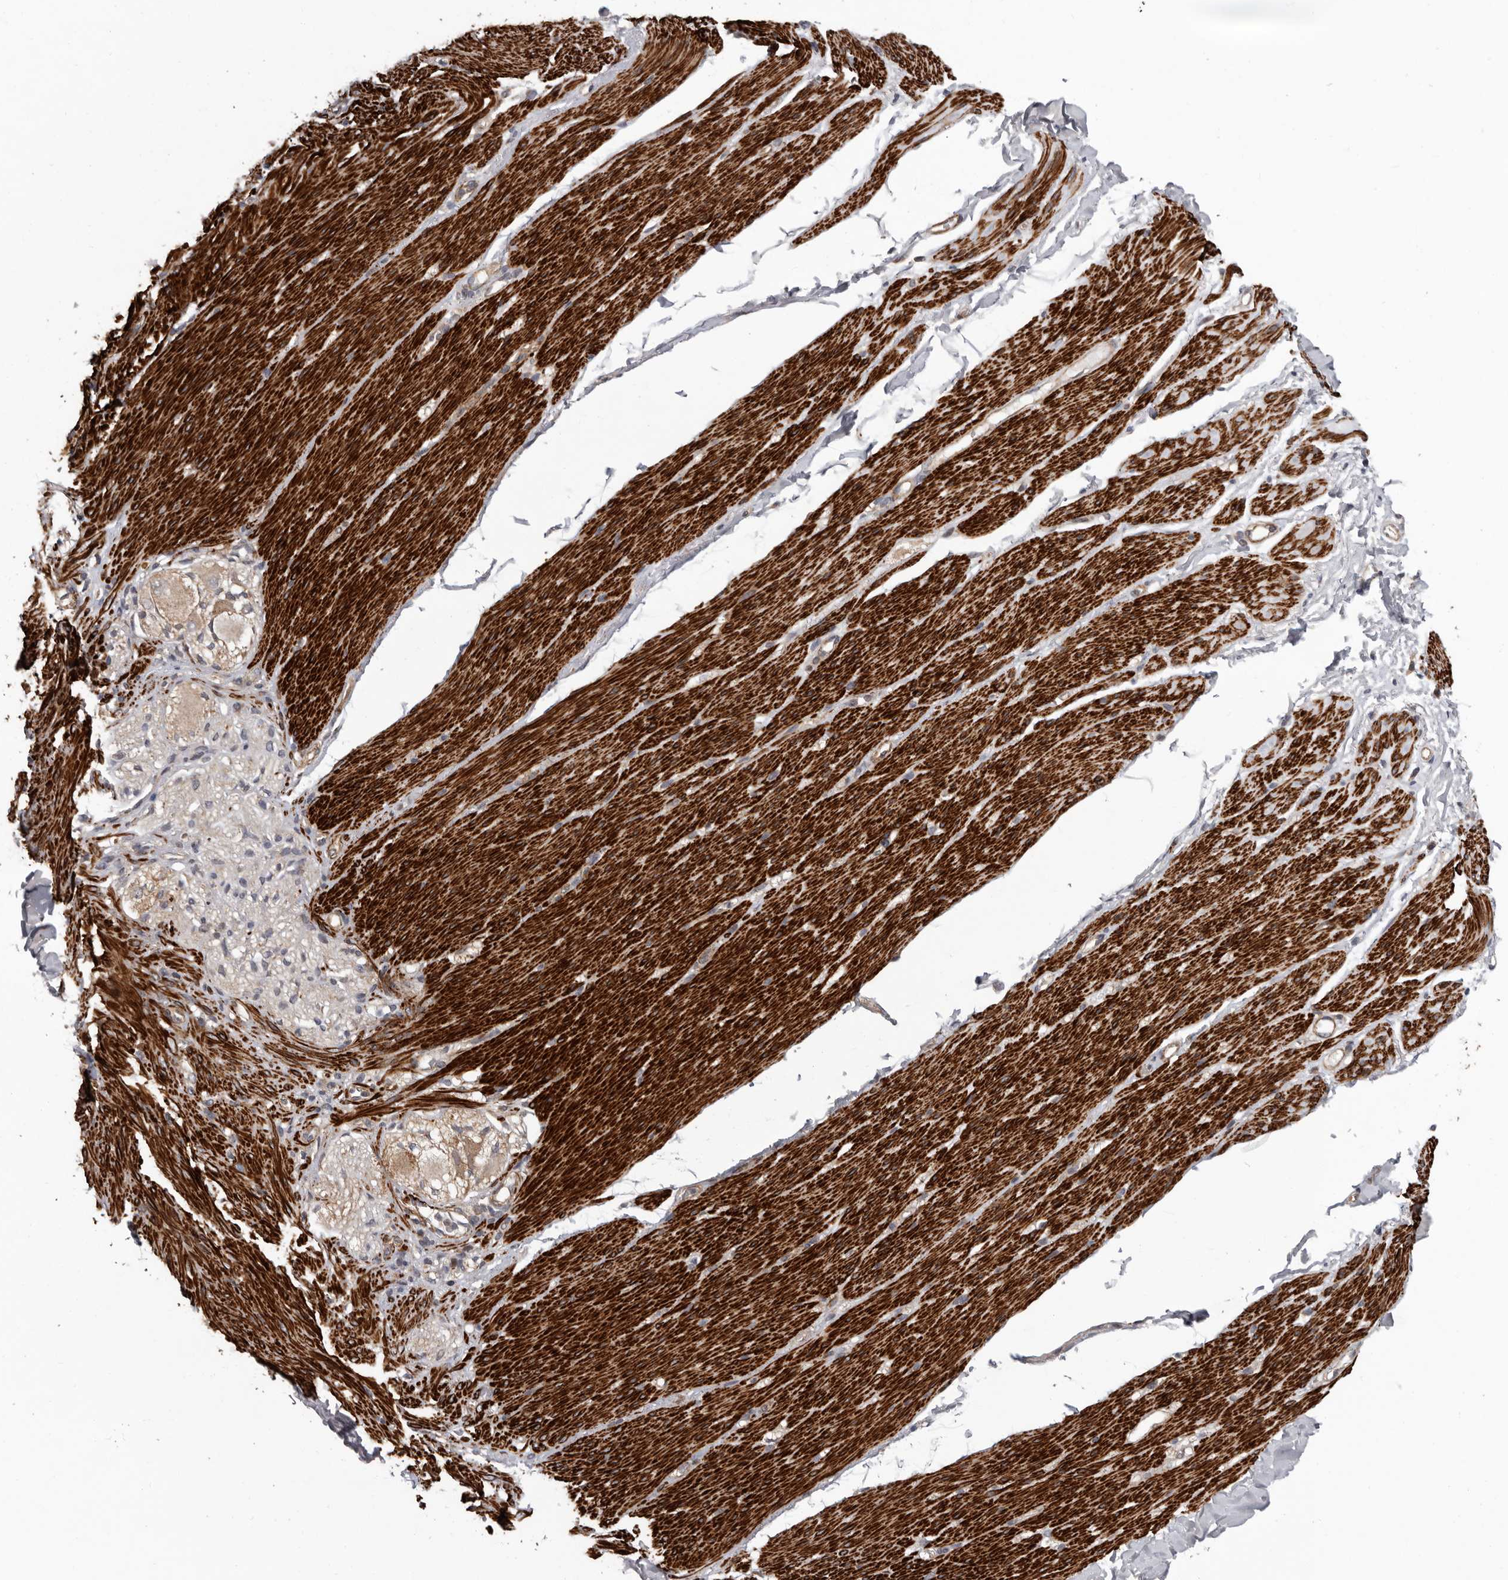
{"staining": {"intensity": "strong", "quantity": ">75%", "location": "cytoplasmic/membranous"}, "tissue": "smooth muscle", "cell_type": "Smooth muscle cells", "image_type": "normal", "snomed": [{"axis": "morphology", "description": "Normal tissue, NOS"}, {"axis": "topography", "description": "Colon"}, {"axis": "topography", "description": "Peripheral nerve tissue"}], "caption": "This micrograph demonstrates unremarkable smooth muscle stained with IHC to label a protein in brown. The cytoplasmic/membranous of smooth muscle cells show strong positivity for the protein. Nuclei are counter-stained blue.", "gene": "FGFR4", "patient": {"sex": "female", "age": 61}}